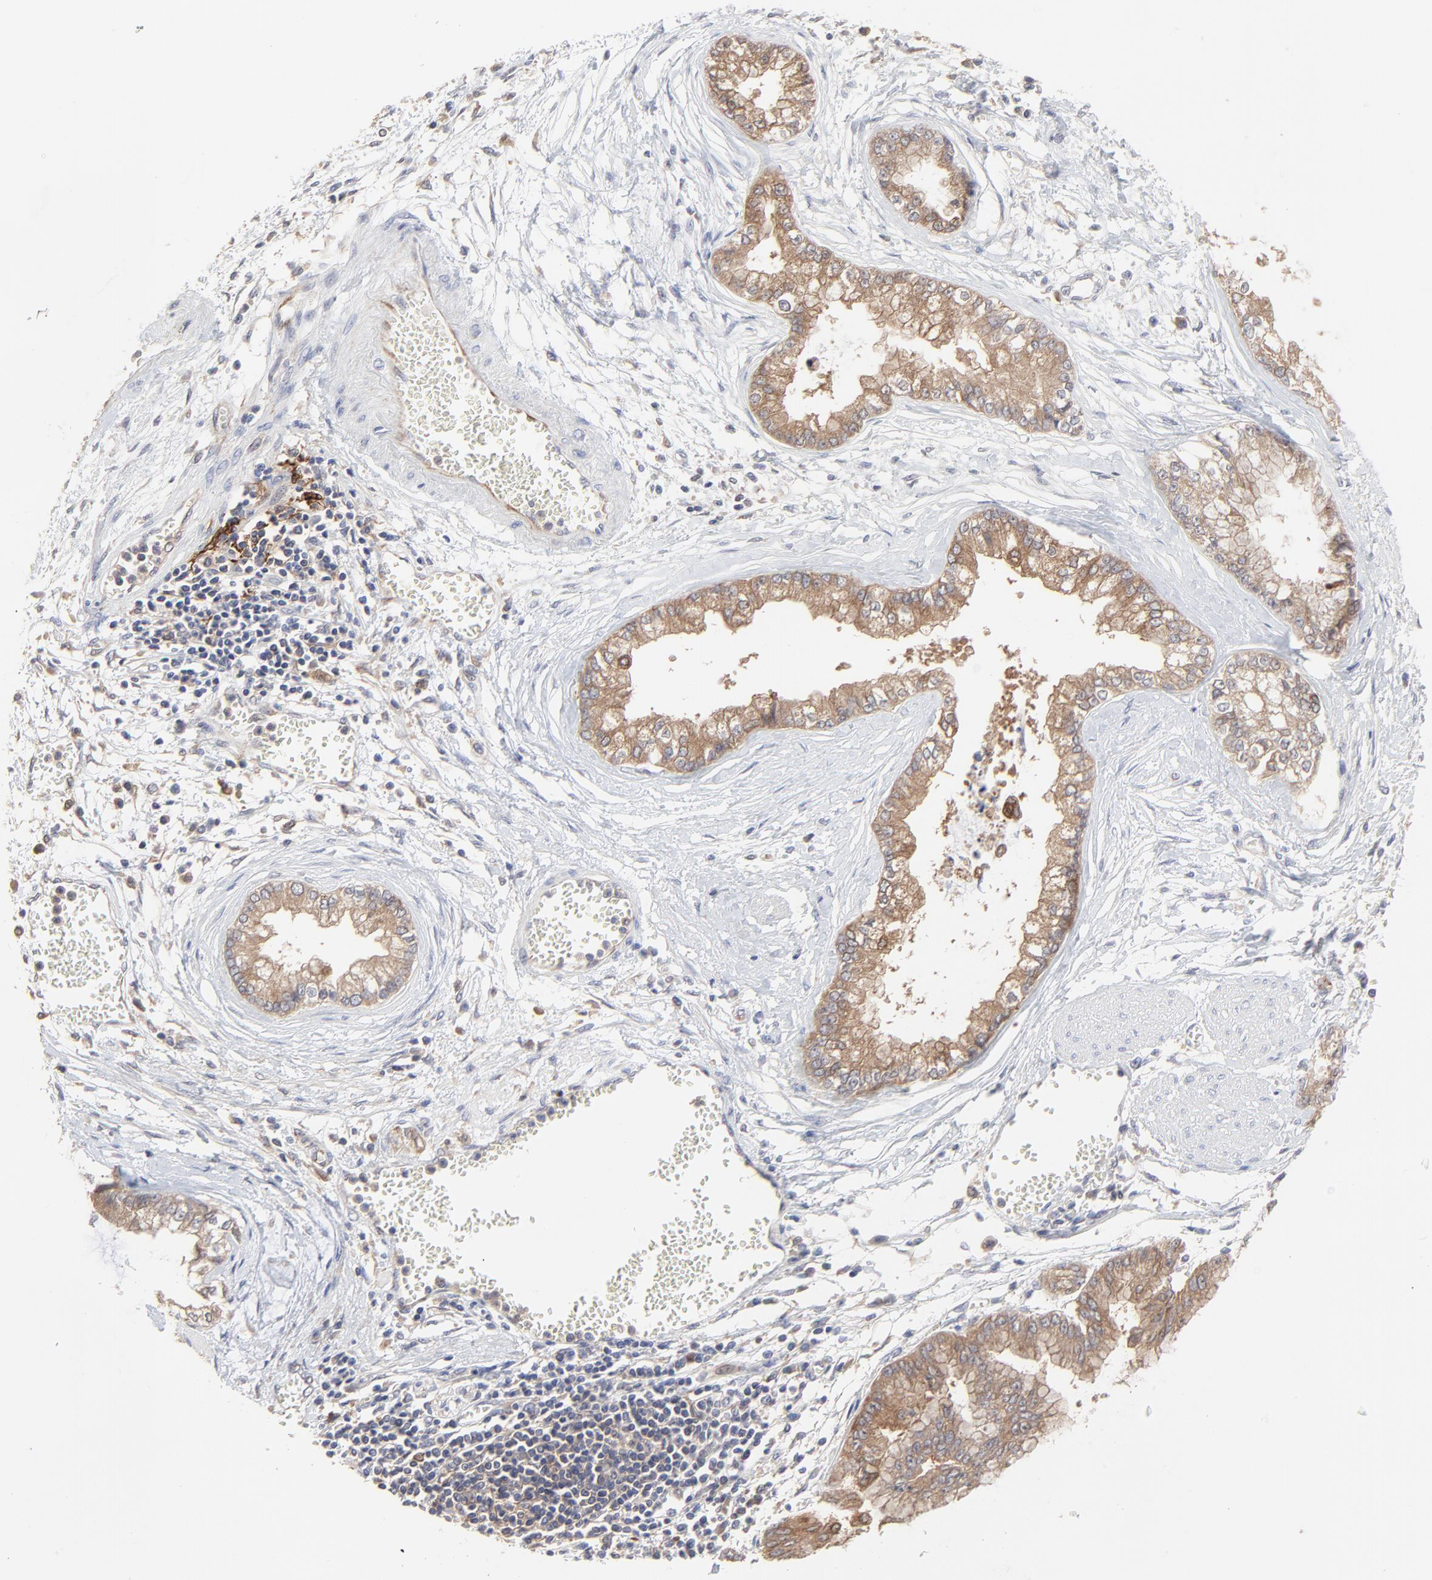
{"staining": {"intensity": "moderate", "quantity": ">75%", "location": "cytoplasmic/membranous"}, "tissue": "liver cancer", "cell_type": "Tumor cells", "image_type": "cancer", "snomed": [{"axis": "morphology", "description": "Cholangiocarcinoma"}, {"axis": "topography", "description": "Liver"}], "caption": "DAB (3,3'-diaminobenzidine) immunohistochemical staining of liver cholangiocarcinoma exhibits moderate cytoplasmic/membranous protein positivity in about >75% of tumor cells.", "gene": "RAB9A", "patient": {"sex": "female", "age": 79}}